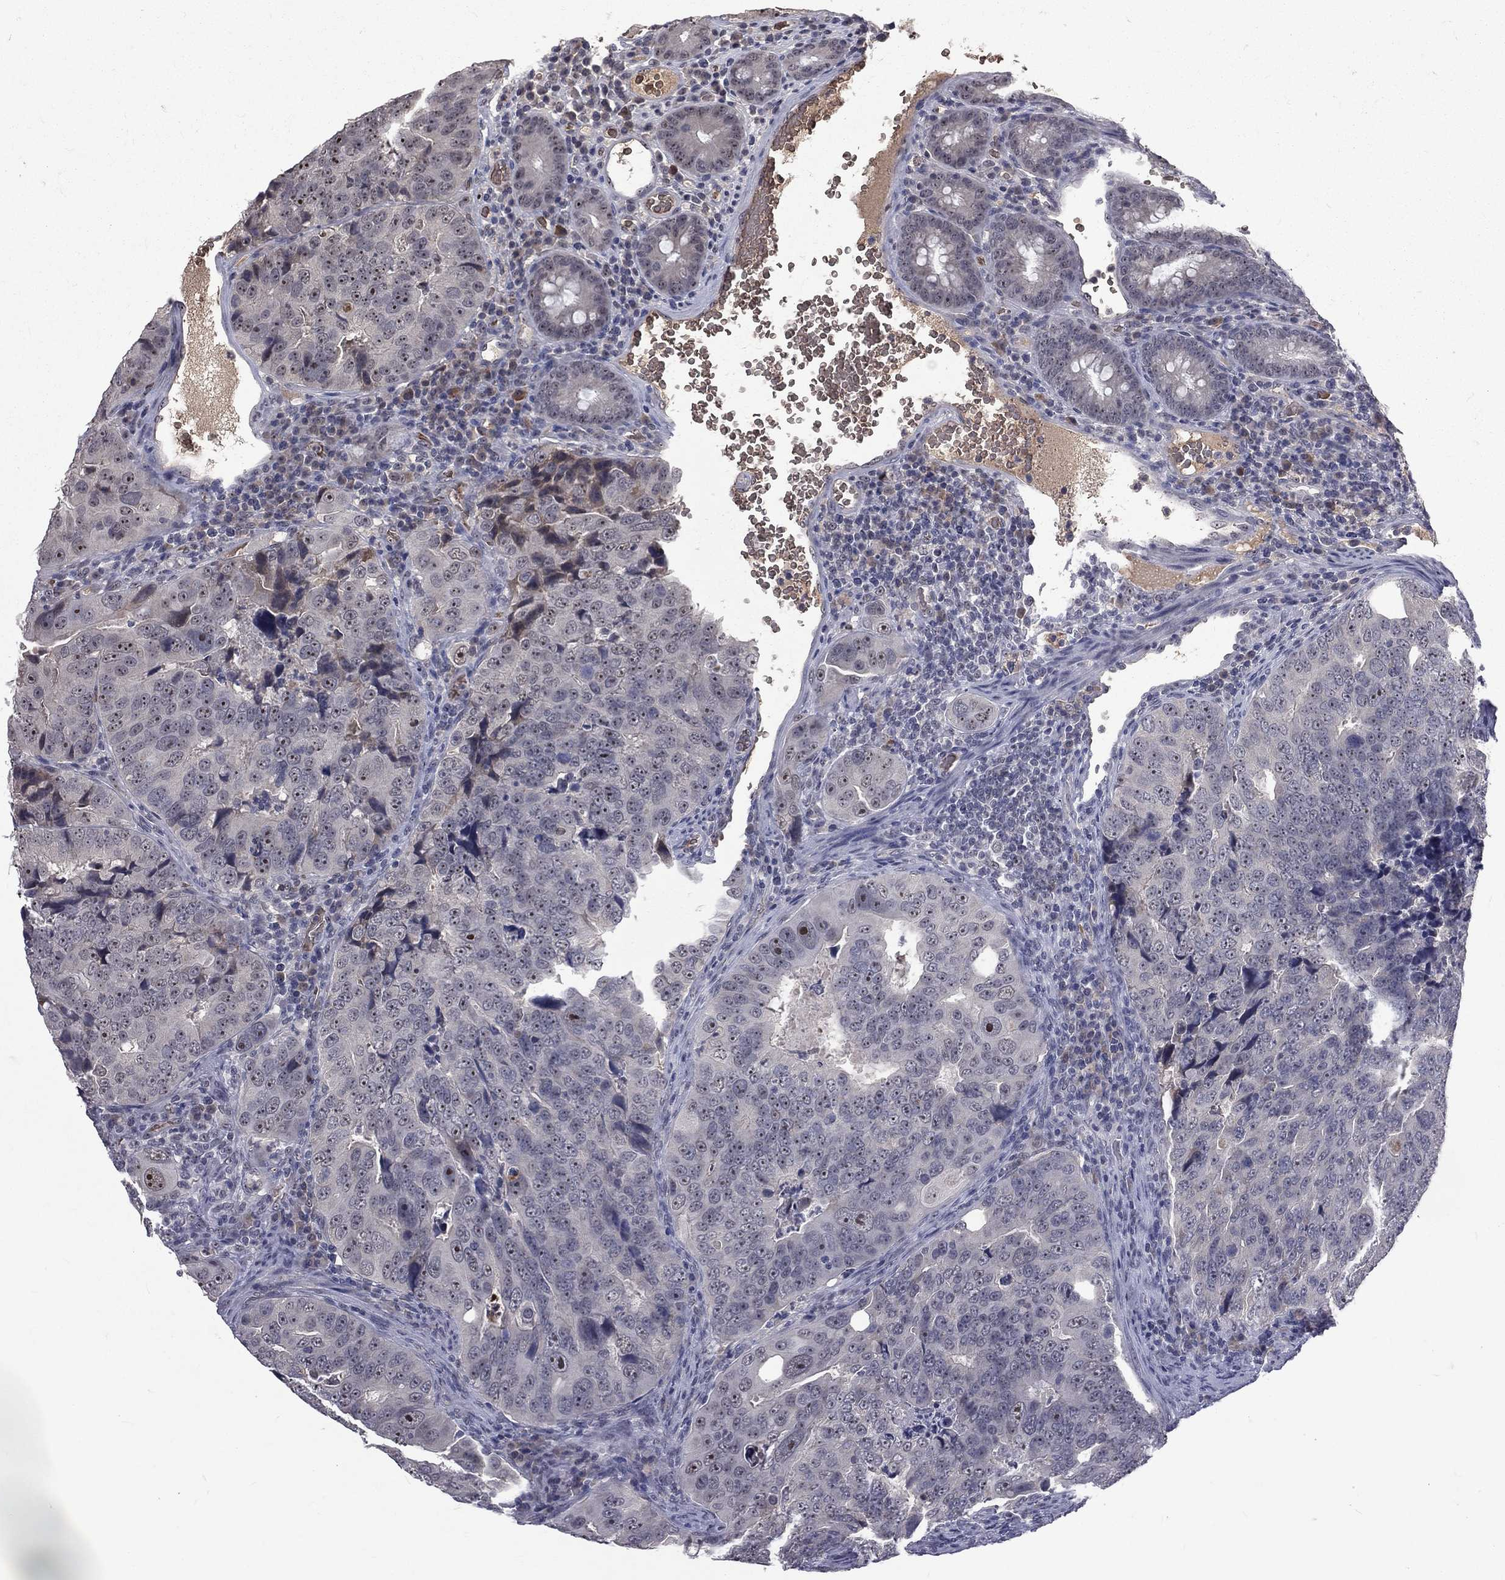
{"staining": {"intensity": "negative", "quantity": "none", "location": "none"}, "tissue": "colorectal cancer", "cell_type": "Tumor cells", "image_type": "cancer", "snomed": [{"axis": "morphology", "description": "Adenocarcinoma, NOS"}, {"axis": "topography", "description": "Colon"}], "caption": "Tumor cells are negative for protein expression in human colorectal adenocarcinoma.", "gene": "DSG4", "patient": {"sex": "female", "age": 72}}